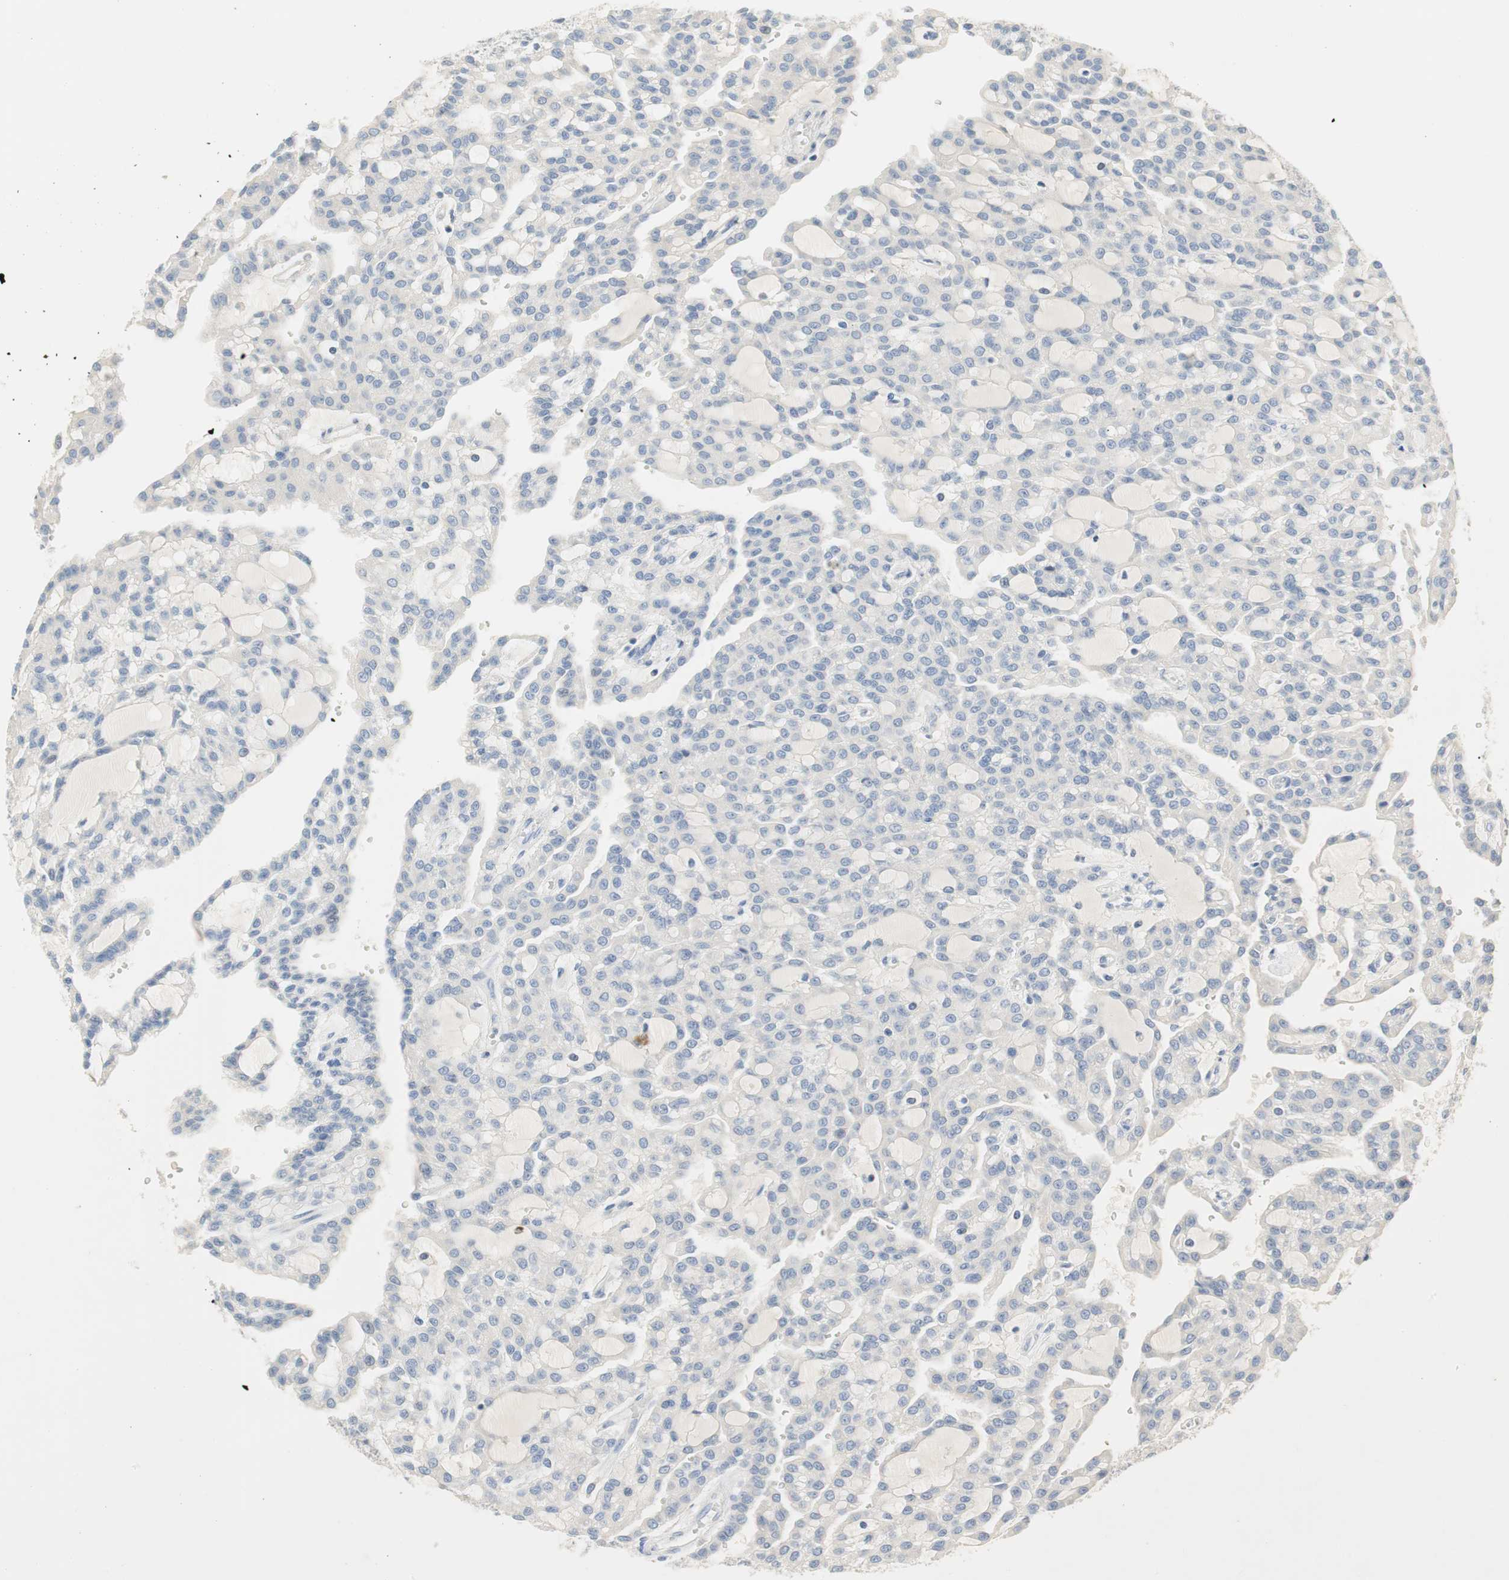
{"staining": {"intensity": "negative", "quantity": "none", "location": "none"}, "tissue": "renal cancer", "cell_type": "Tumor cells", "image_type": "cancer", "snomed": [{"axis": "morphology", "description": "Adenocarcinoma, NOS"}, {"axis": "topography", "description": "Kidney"}], "caption": "A micrograph of human renal cancer (adenocarcinoma) is negative for staining in tumor cells. (DAB (3,3'-diaminobenzidine) immunohistochemistry (IHC) visualized using brightfield microscopy, high magnification).", "gene": "CCM2L", "patient": {"sex": "male", "age": 63}}